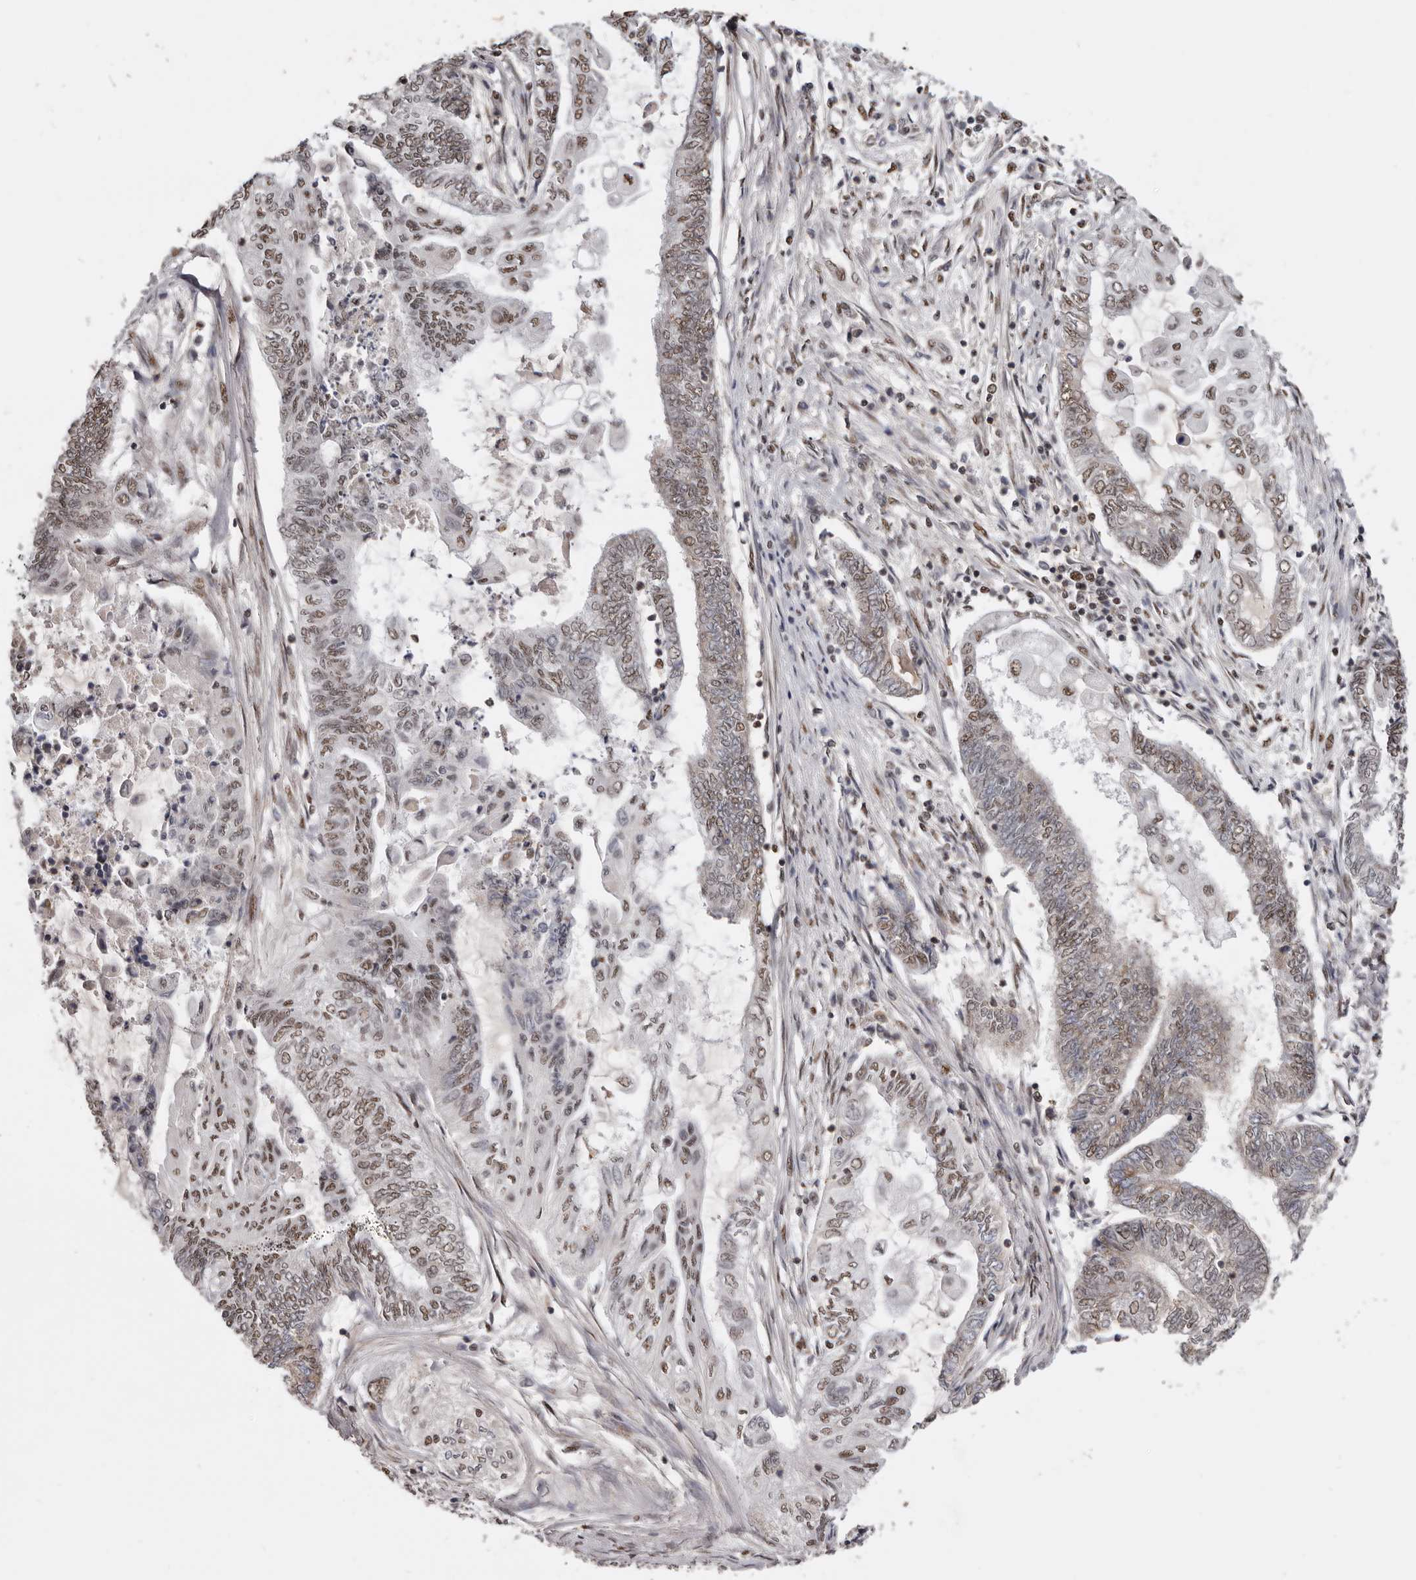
{"staining": {"intensity": "moderate", "quantity": ">75%", "location": "nuclear"}, "tissue": "endometrial cancer", "cell_type": "Tumor cells", "image_type": "cancer", "snomed": [{"axis": "morphology", "description": "Adenocarcinoma, NOS"}, {"axis": "topography", "description": "Uterus"}, {"axis": "topography", "description": "Endometrium"}], "caption": "IHC photomicrograph of neoplastic tissue: endometrial cancer stained using IHC displays medium levels of moderate protein expression localized specifically in the nuclear of tumor cells, appearing as a nuclear brown color.", "gene": "SCAF4", "patient": {"sex": "female", "age": 70}}